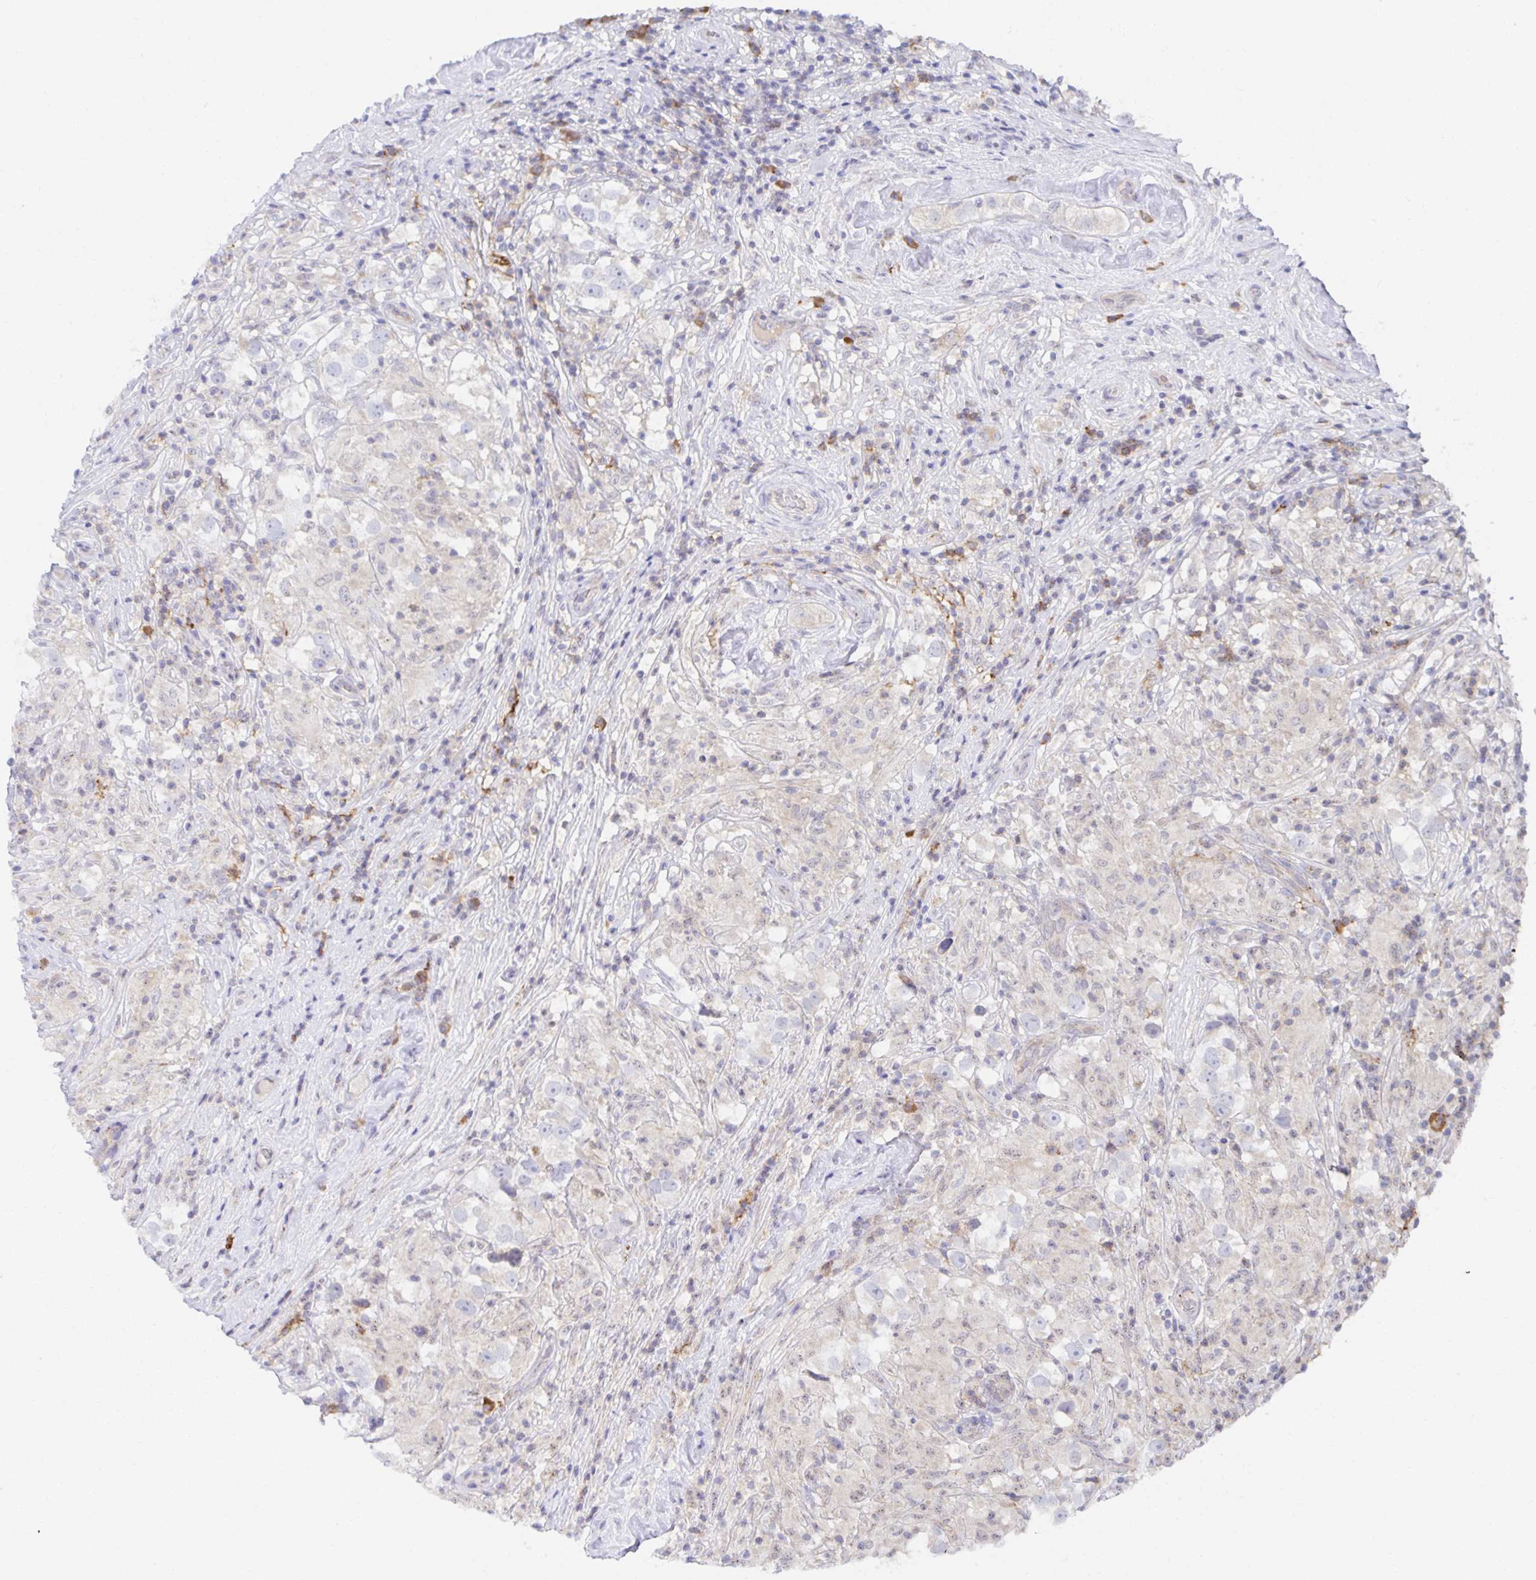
{"staining": {"intensity": "negative", "quantity": "none", "location": "none"}, "tissue": "testis cancer", "cell_type": "Tumor cells", "image_type": "cancer", "snomed": [{"axis": "morphology", "description": "Seminoma, NOS"}, {"axis": "topography", "description": "Testis"}], "caption": "IHC micrograph of neoplastic tissue: testis seminoma stained with DAB shows no significant protein positivity in tumor cells.", "gene": "BAD", "patient": {"sex": "male", "age": 46}}